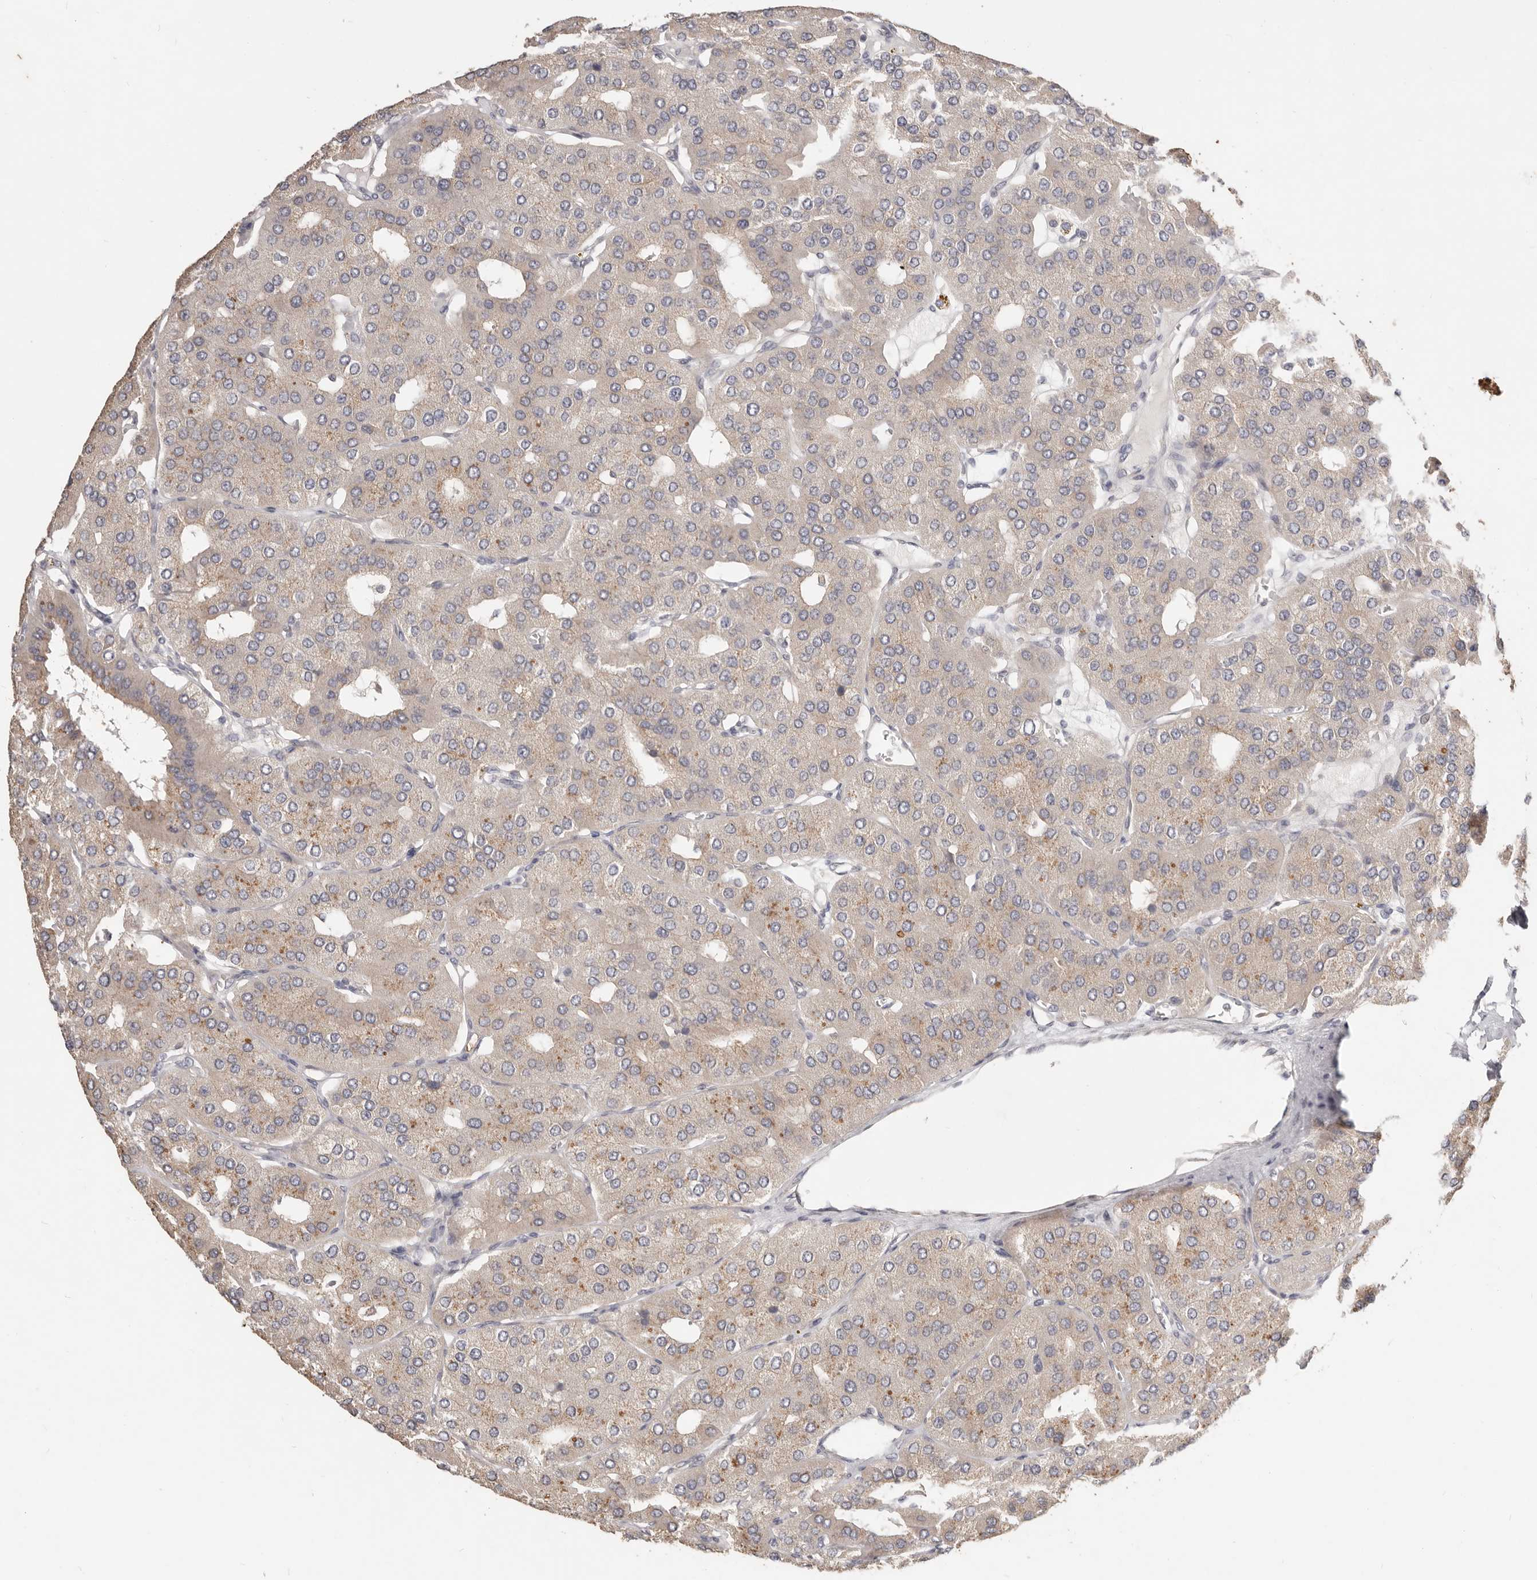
{"staining": {"intensity": "weak", "quantity": "25%-75%", "location": "cytoplasmic/membranous"}, "tissue": "parathyroid gland", "cell_type": "Glandular cells", "image_type": "normal", "snomed": [{"axis": "morphology", "description": "Normal tissue, NOS"}, {"axis": "morphology", "description": "Adenoma, NOS"}, {"axis": "topography", "description": "Parathyroid gland"}], "caption": "A high-resolution photomicrograph shows immunohistochemistry (IHC) staining of unremarkable parathyroid gland, which reveals weak cytoplasmic/membranous staining in approximately 25%-75% of glandular cells.", "gene": "WDR77", "patient": {"sex": "female", "age": 86}}